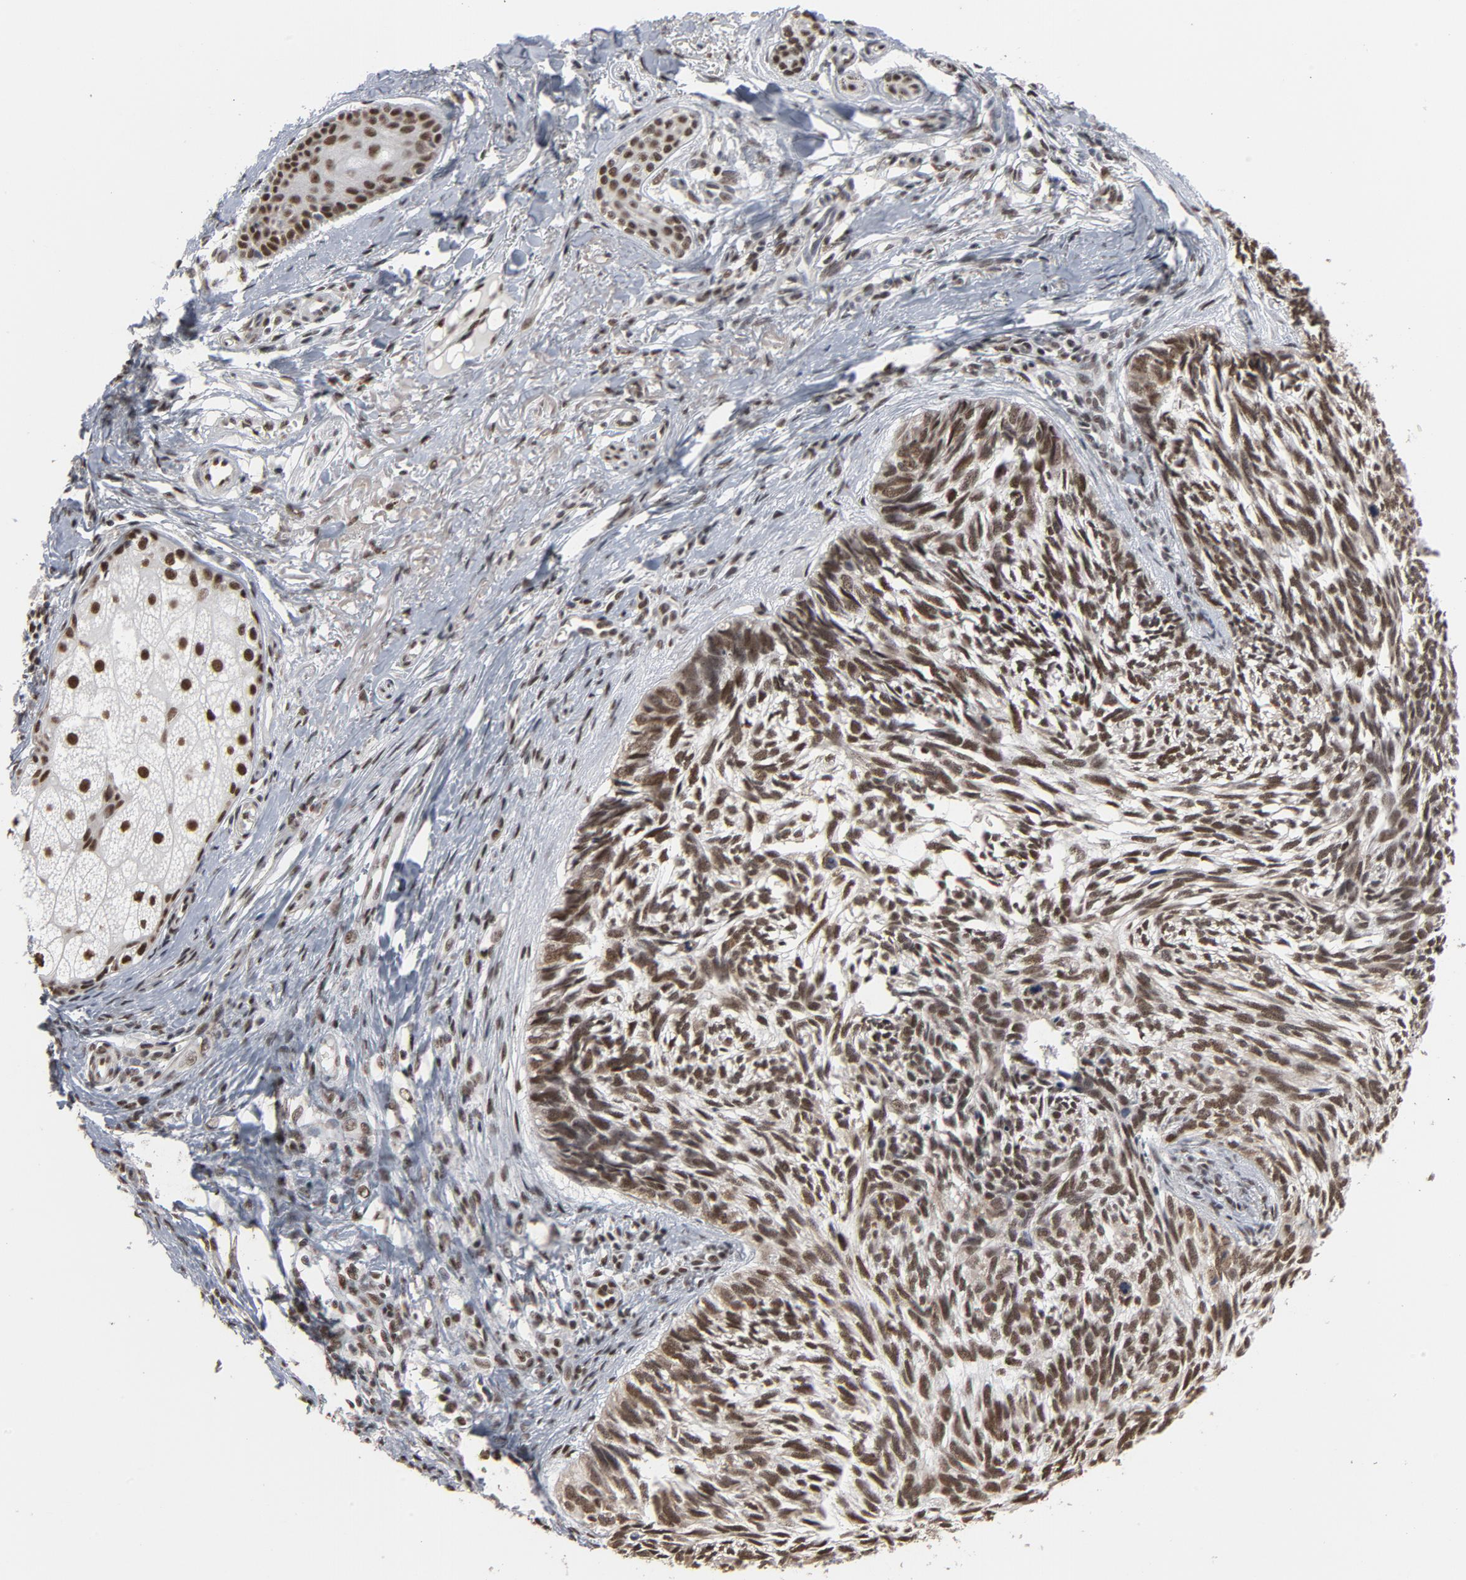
{"staining": {"intensity": "moderate", "quantity": ">75%", "location": "nuclear"}, "tissue": "skin cancer", "cell_type": "Tumor cells", "image_type": "cancer", "snomed": [{"axis": "morphology", "description": "Basal cell carcinoma"}, {"axis": "topography", "description": "Skin"}], "caption": "Skin basal cell carcinoma stained for a protein (brown) exhibits moderate nuclear positive positivity in about >75% of tumor cells.", "gene": "MRE11", "patient": {"sex": "male", "age": 63}}